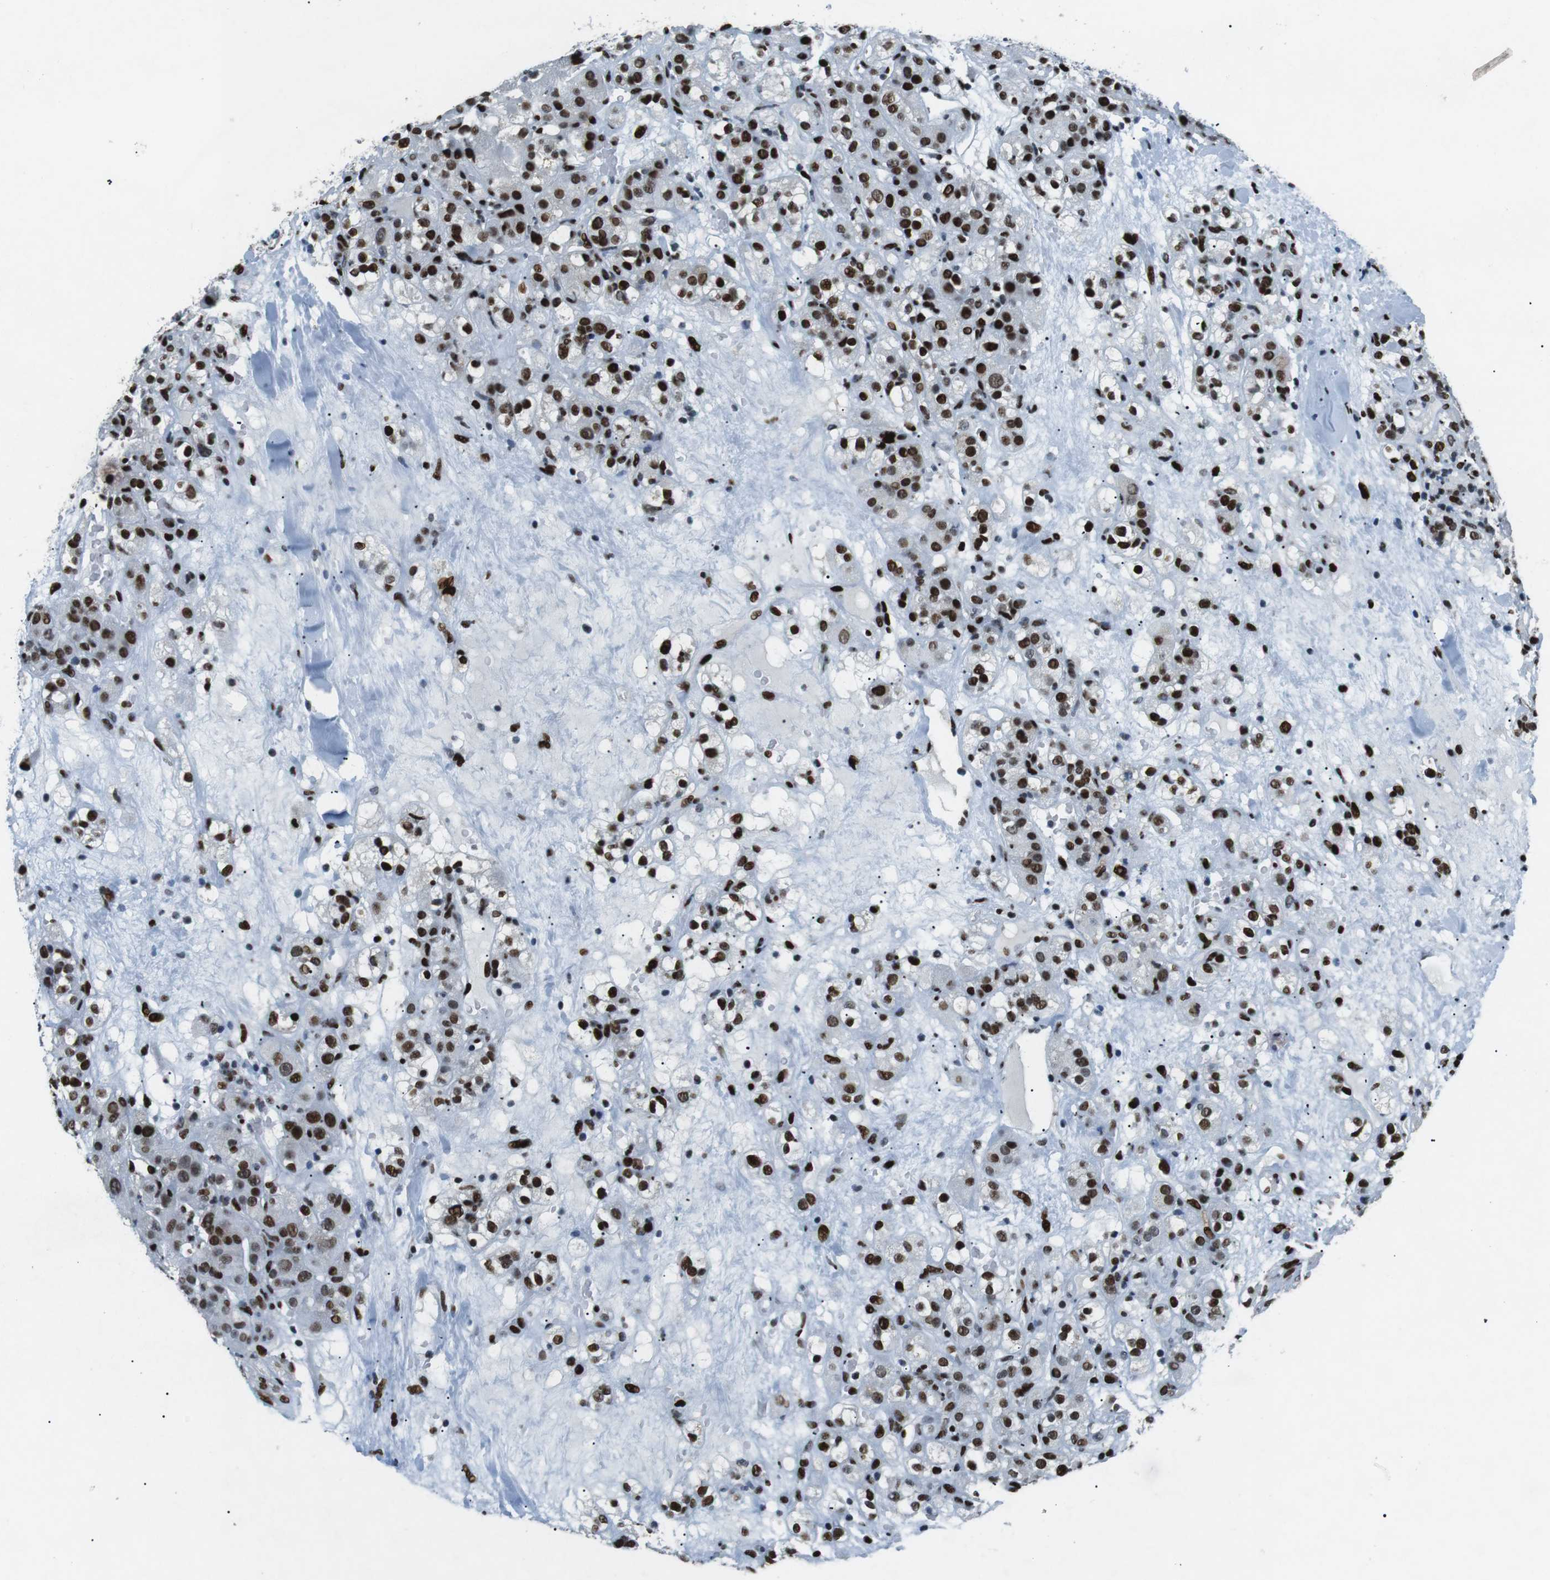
{"staining": {"intensity": "strong", "quantity": ">75%", "location": "nuclear"}, "tissue": "renal cancer", "cell_type": "Tumor cells", "image_type": "cancer", "snomed": [{"axis": "morphology", "description": "Normal tissue, NOS"}, {"axis": "morphology", "description": "Adenocarcinoma, NOS"}, {"axis": "topography", "description": "Kidney"}], "caption": "Adenocarcinoma (renal) stained with a protein marker exhibits strong staining in tumor cells.", "gene": "PML", "patient": {"sex": "male", "age": 61}}